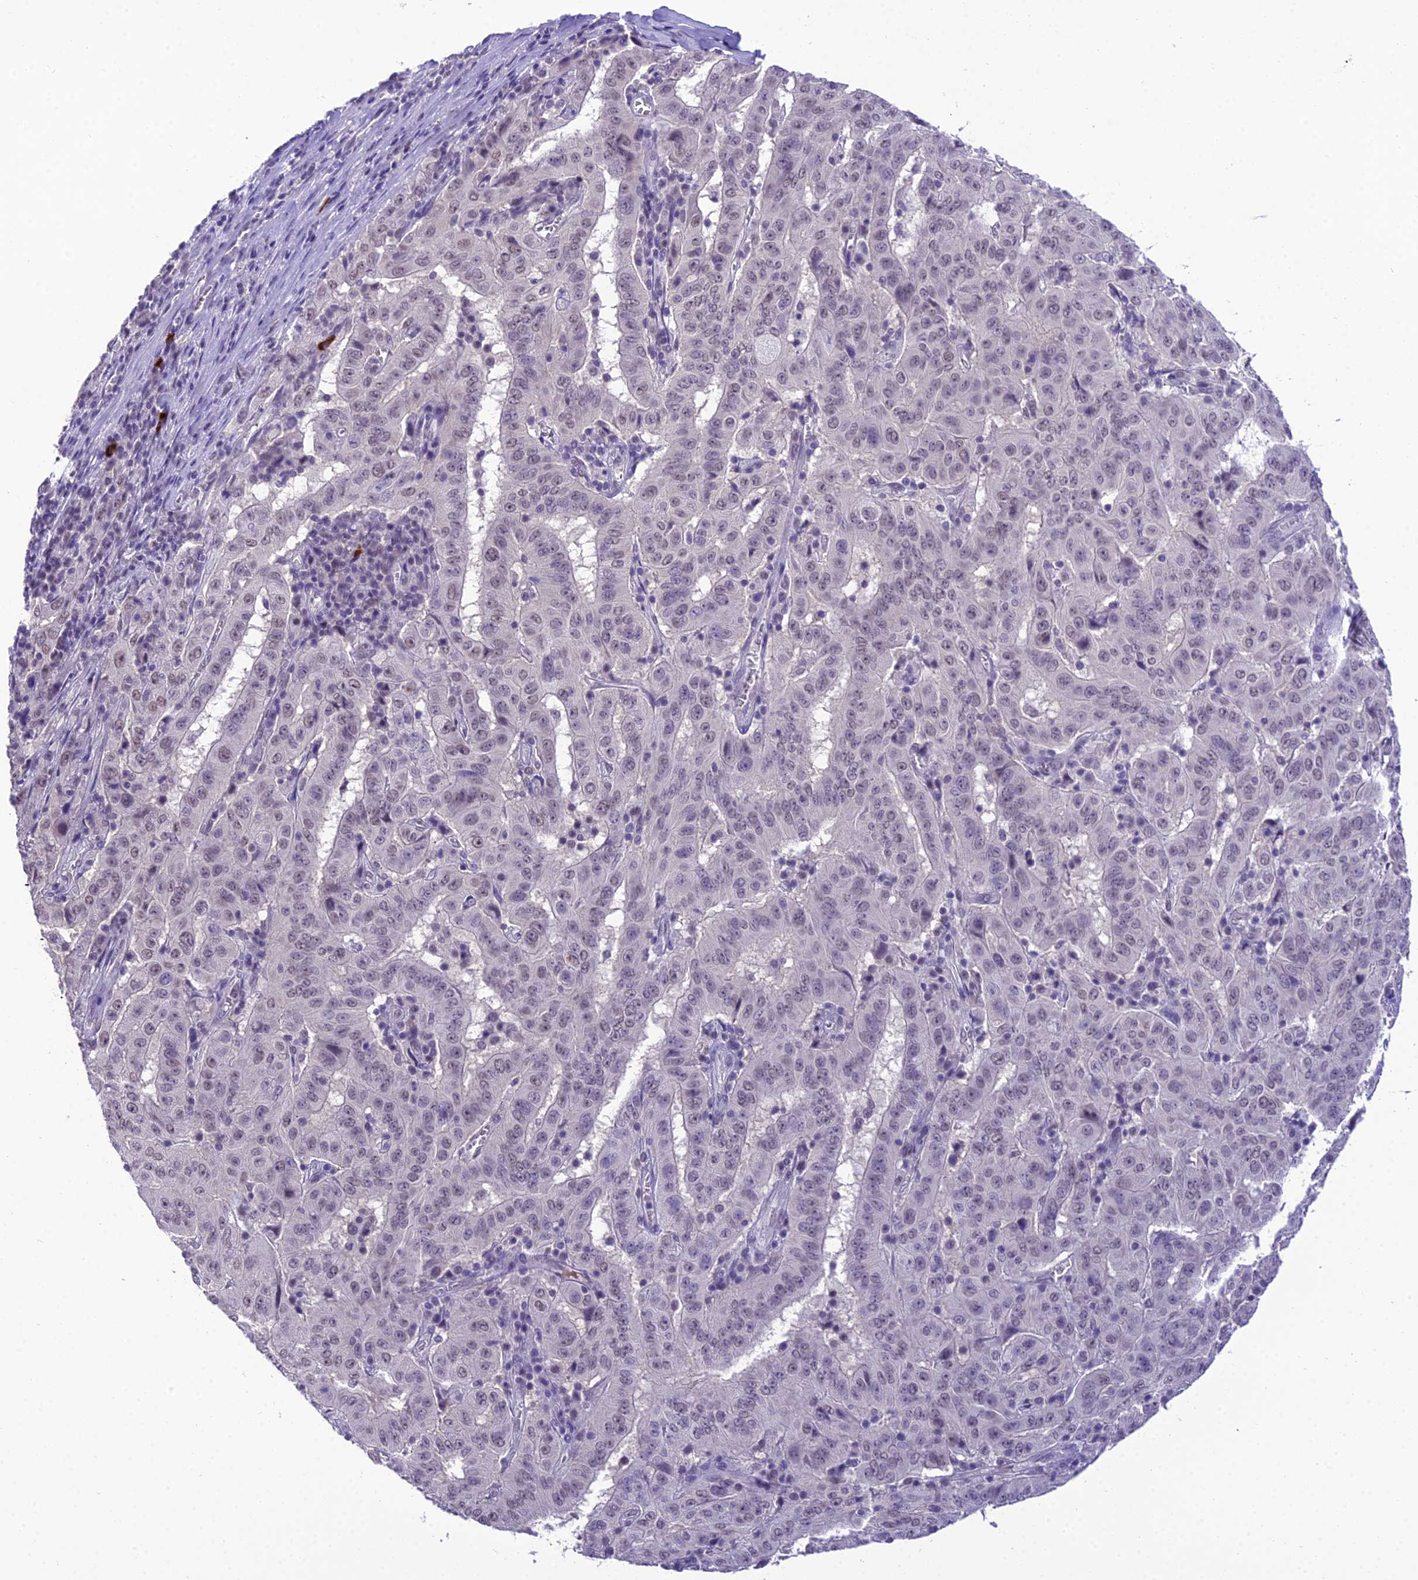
{"staining": {"intensity": "weak", "quantity": "<25%", "location": "nuclear"}, "tissue": "pancreatic cancer", "cell_type": "Tumor cells", "image_type": "cancer", "snomed": [{"axis": "morphology", "description": "Adenocarcinoma, NOS"}, {"axis": "topography", "description": "Pancreas"}], "caption": "Pancreatic cancer stained for a protein using immunohistochemistry (IHC) exhibits no positivity tumor cells.", "gene": "SH3RF3", "patient": {"sex": "male", "age": 63}}